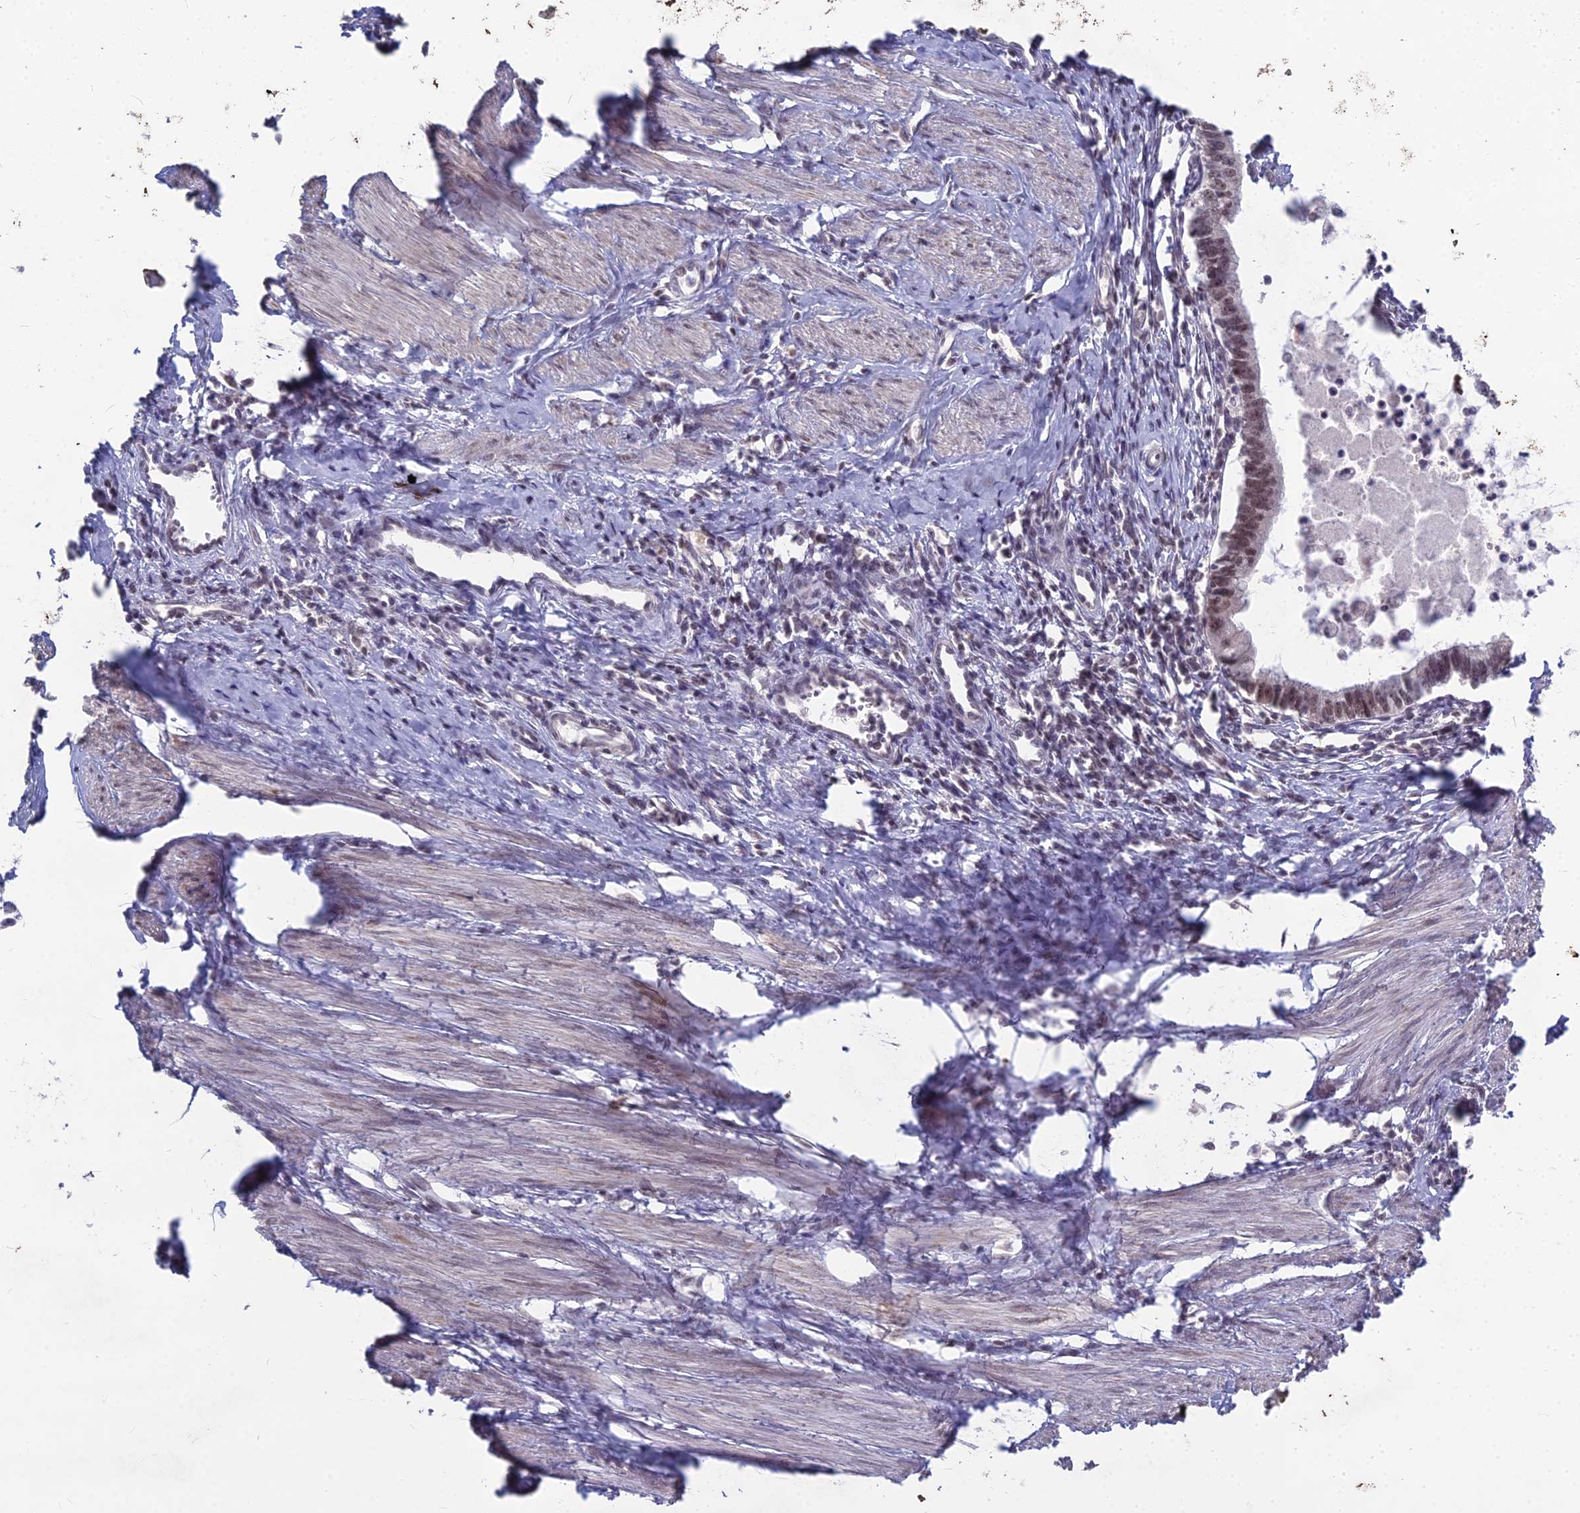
{"staining": {"intensity": "moderate", "quantity": ">75%", "location": "nuclear"}, "tissue": "cervical cancer", "cell_type": "Tumor cells", "image_type": "cancer", "snomed": [{"axis": "morphology", "description": "Adenocarcinoma, NOS"}, {"axis": "topography", "description": "Cervix"}], "caption": "This image exhibits immunohistochemistry (IHC) staining of human cervical cancer, with medium moderate nuclear positivity in about >75% of tumor cells.", "gene": "KAT7", "patient": {"sex": "female", "age": 36}}